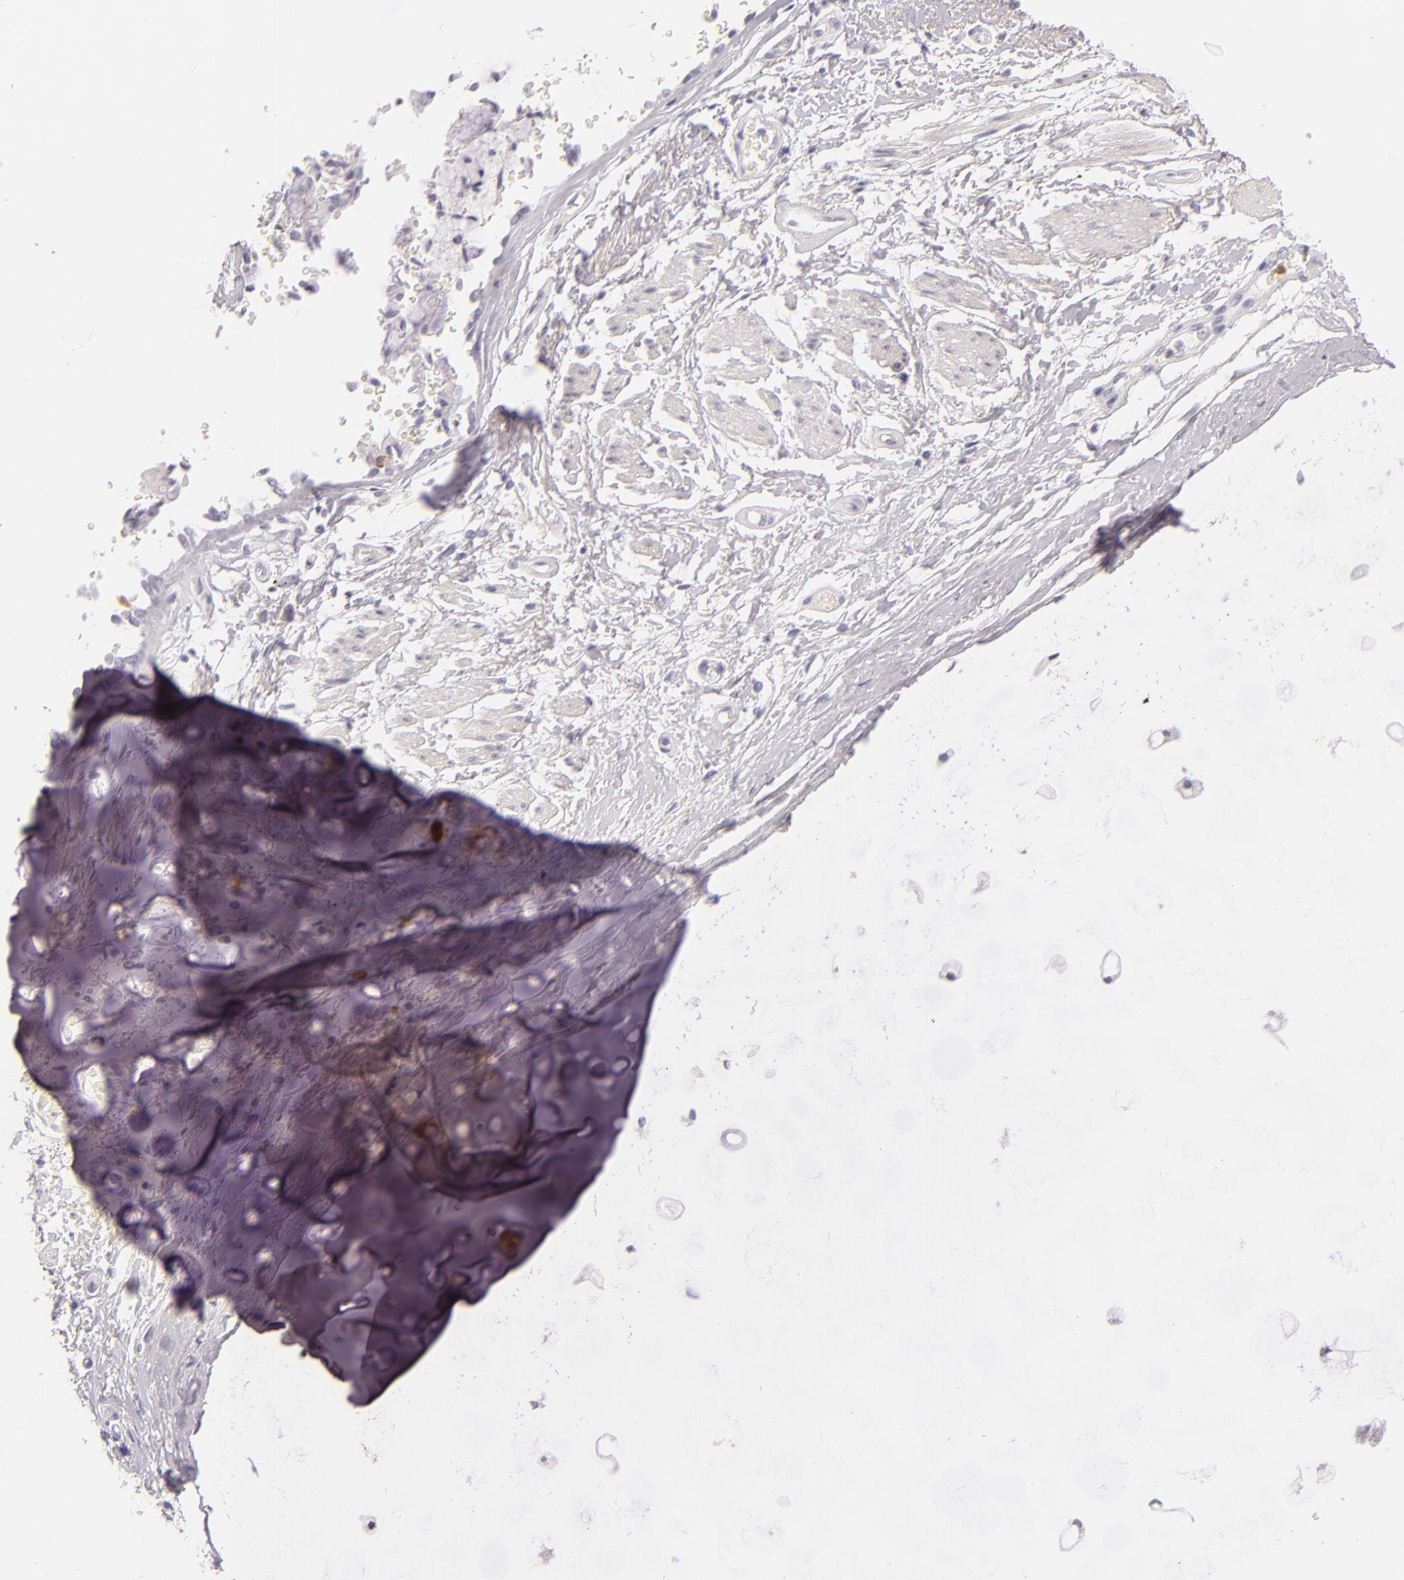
{"staining": {"intensity": "negative", "quantity": "none", "location": "none"}, "tissue": "adipose tissue", "cell_type": "Adipocytes", "image_type": "normal", "snomed": [{"axis": "morphology", "description": "Normal tissue, NOS"}, {"axis": "topography", "description": "Cartilage tissue"}, {"axis": "topography", "description": "Lung"}], "caption": "An IHC image of unremarkable adipose tissue is shown. There is no staining in adipocytes of adipose tissue.", "gene": "FAM181A", "patient": {"sex": "male", "age": 65}}